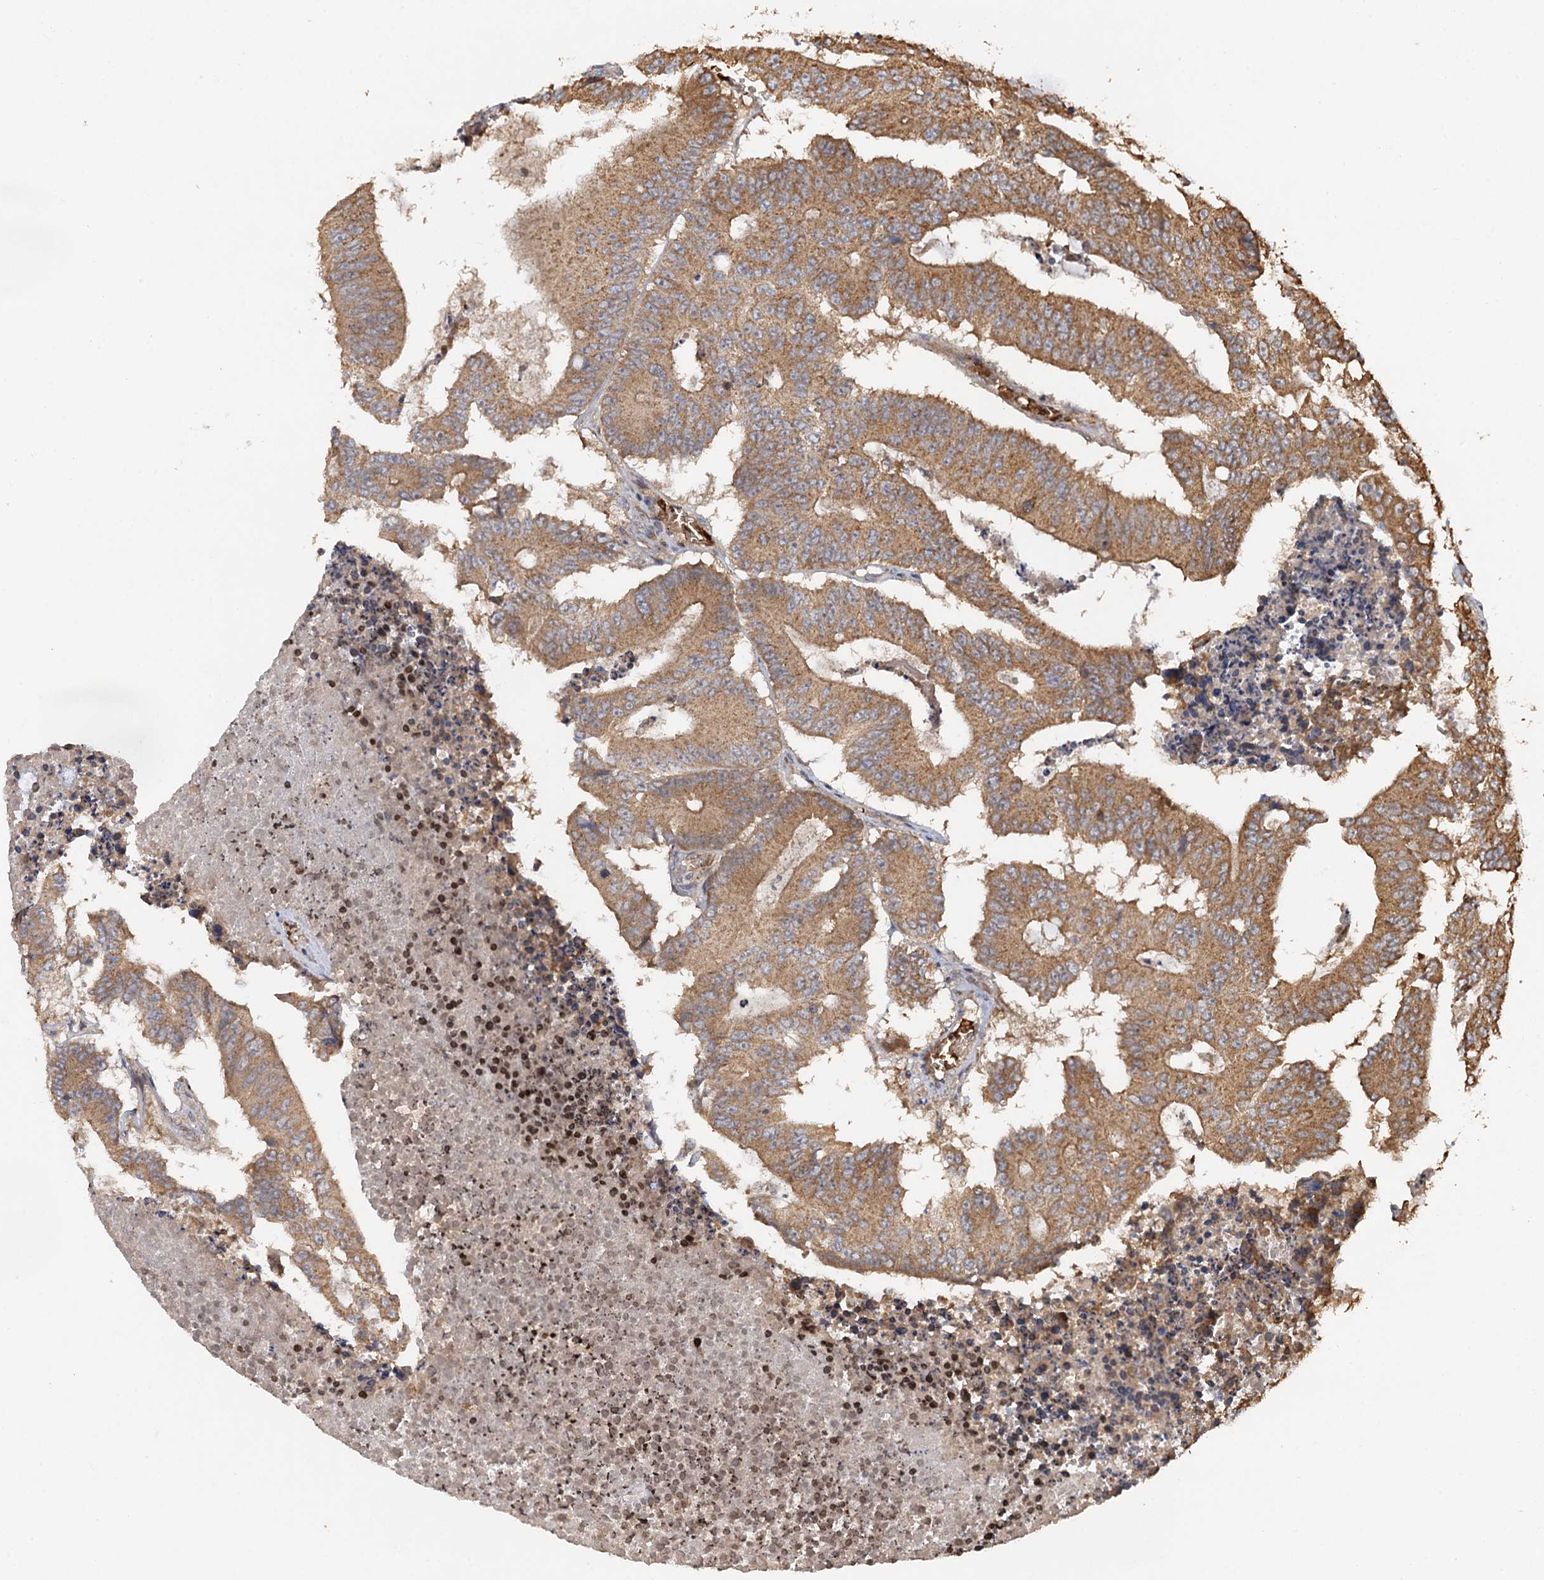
{"staining": {"intensity": "moderate", "quantity": ">75%", "location": "cytoplasmic/membranous"}, "tissue": "colorectal cancer", "cell_type": "Tumor cells", "image_type": "cancer", "snomed": [{"axis": "morphology", "description": "Adenocarcinoma, NOS"}, {"axis": "topography", "description": "Colon"}], "caption": "About >75% of tumor cells in human adenocarcinoma (colorectal) demonstrate moderate cytoplasmic/membranous protein staining as visualized by brown immunohistochemical staining.", "gene": "SNX32", "patient": {"sex": "male", "age": 87}}